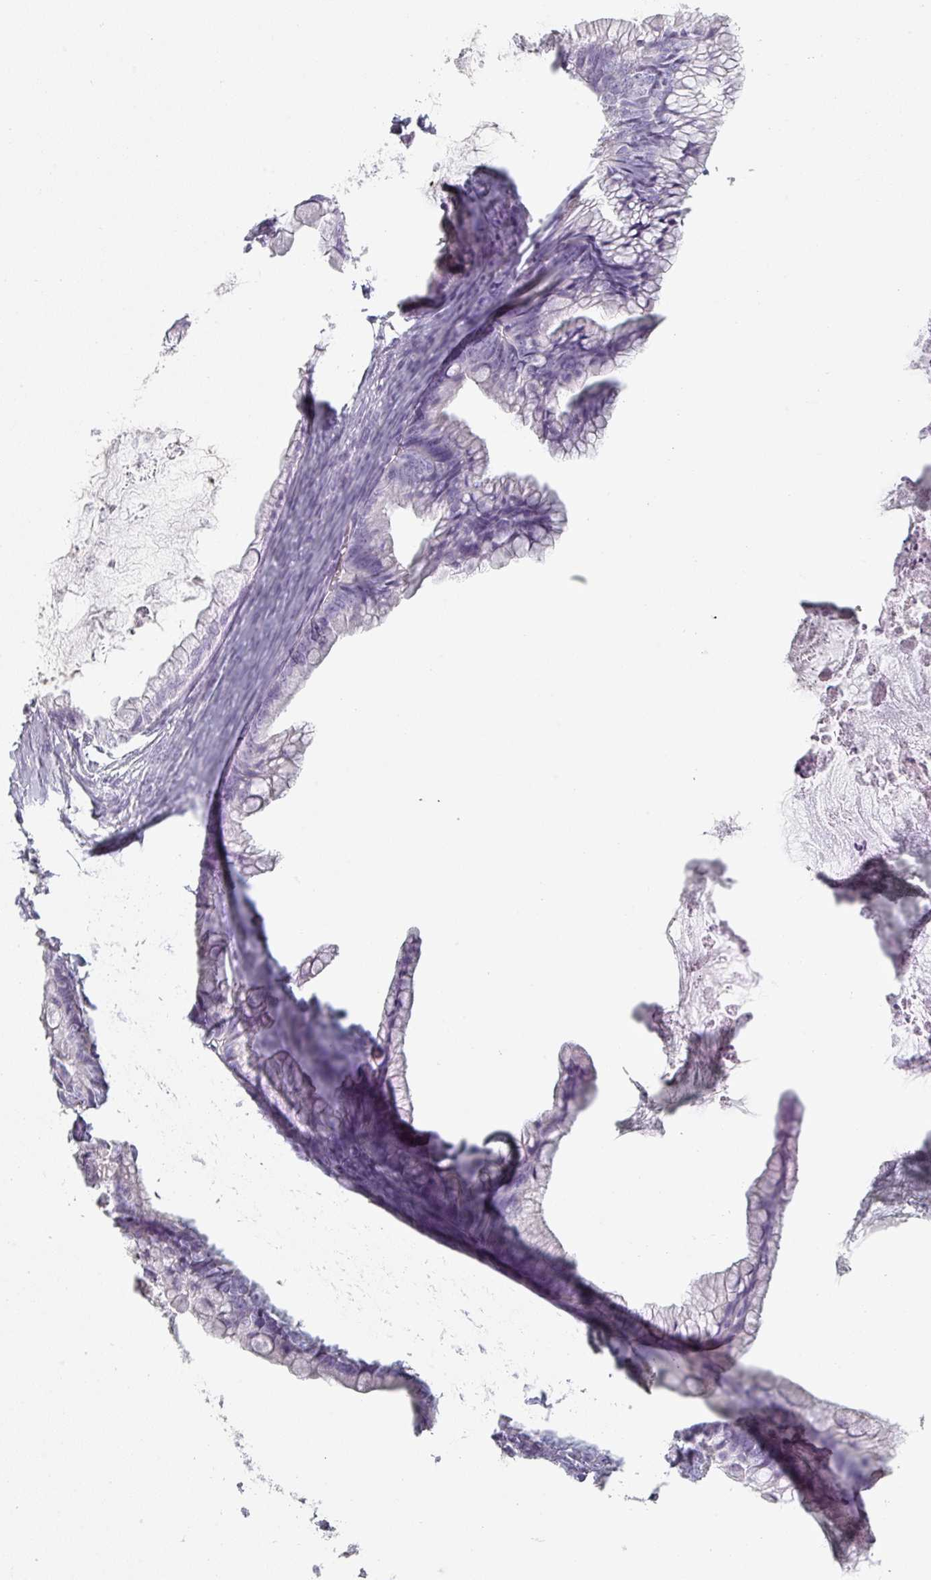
{"staining": {"intensity": "negative", "quantity": "none", "location": "none"}, "tissue": "ovarian cancer", "cell_type": "Tumor cells", "image_type": "cancer", "snomed": [{"axis": "morphology", "description": "Cystadenocarcinoma, mucinous, NOS"}, {"axis": "topography", "description": "Ovary"}], "caption": "Tumor cells show no significant protein expression in mucinous cystadenocarcinoma (ovarian). (Stains: DAB (3,3'-diaminobenzidine) IHC with hematoxylin counter stain, Microscopy: brightfield microscopy at high magnification).", "gene": "SFTPA1", "patient": {"sex": "female", "age": 35}}